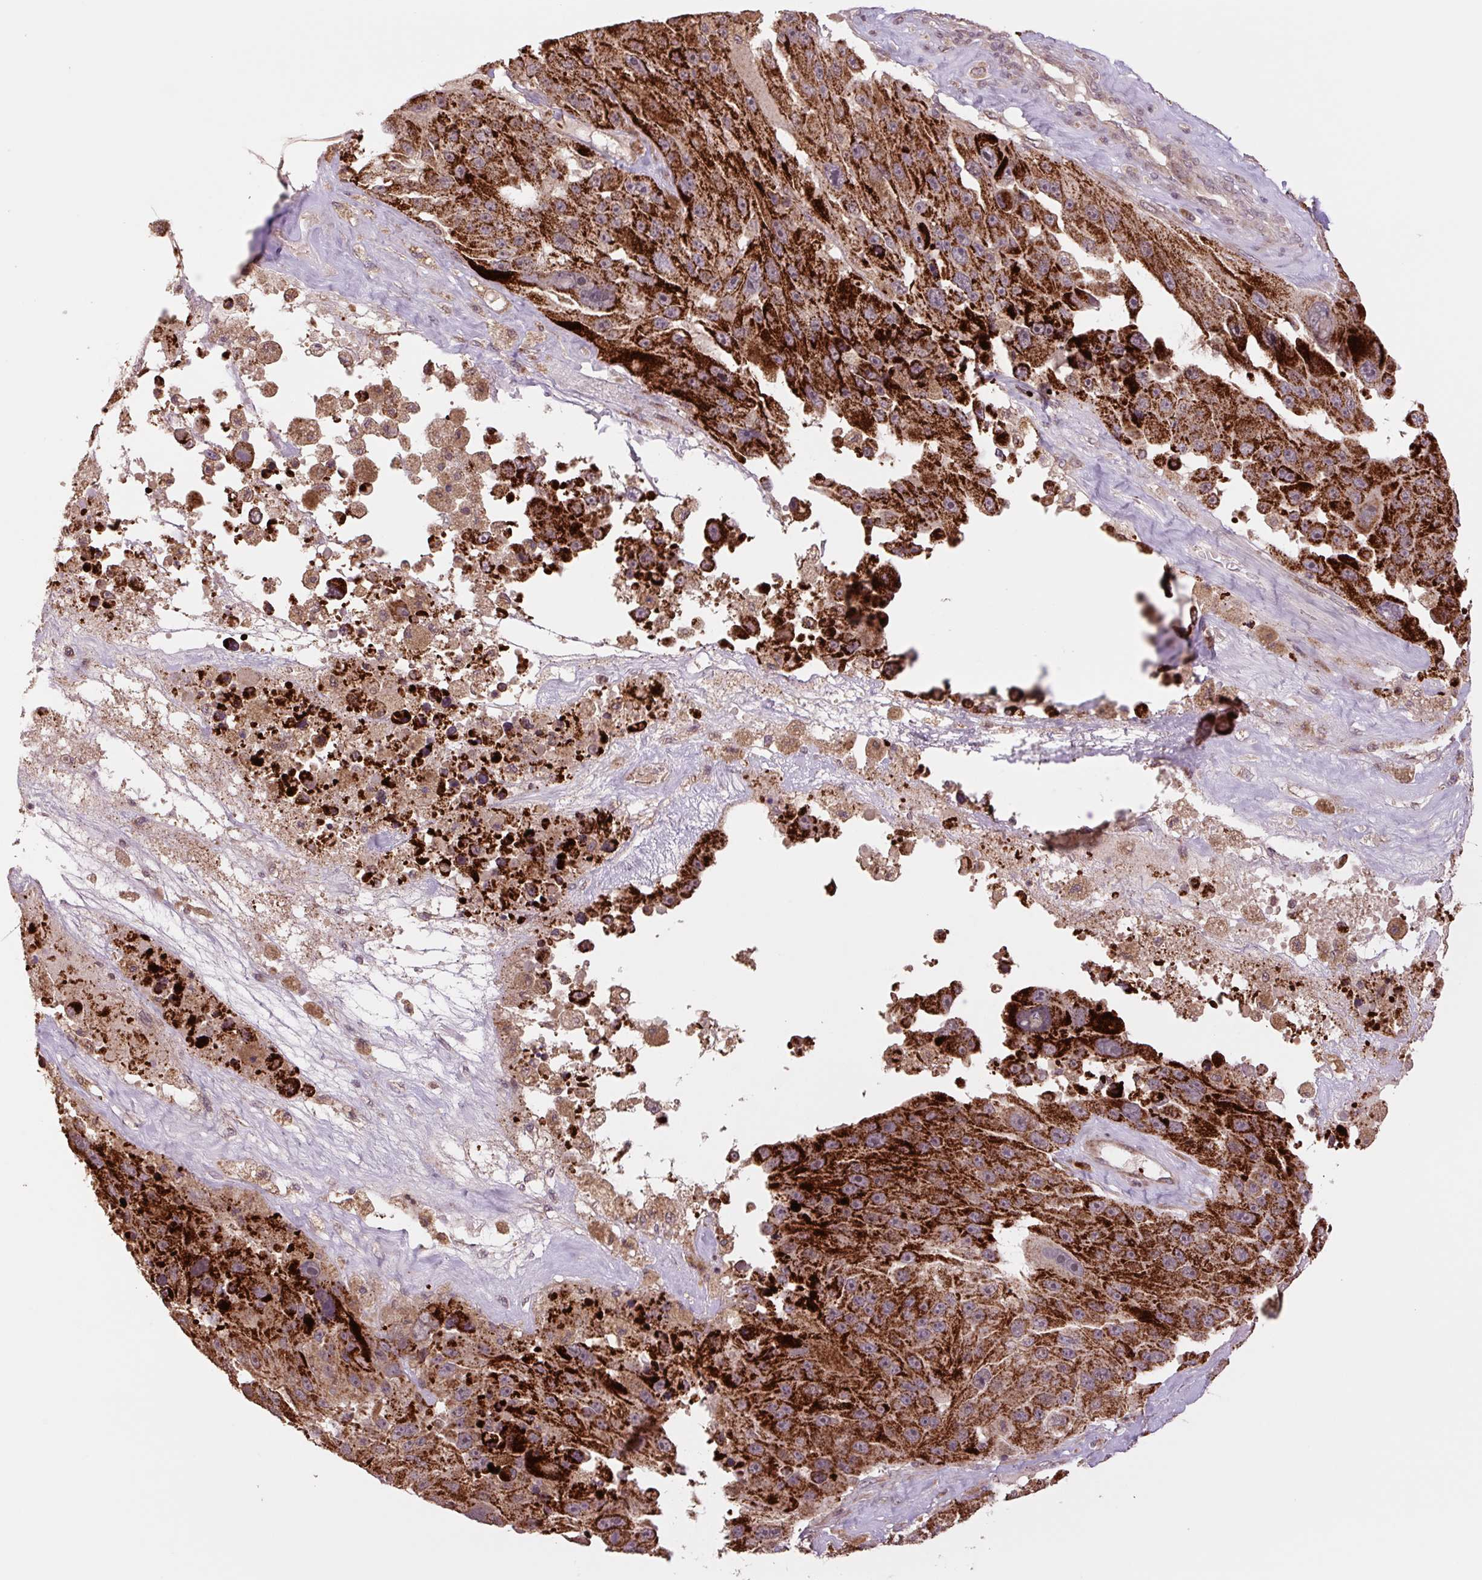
{"staining": {"intensity": "strong", "quantity": ">75%", "location": "cytoplasmic/membranous"}, "tissue": "melanoma", "cell_type": "Tumor cells", "image_type": "cancer", "snomed": [{"axis": "morphology", "description": "Malignant melanoma, Metastatic site"}, {"axis": "topography", "description": "Lymph node"}], "caption": "Strong cytoplasmic/membranous staining for a protein is present in about >75% of tumor cells of malignant melanoma (metastatic site) using IHC.", "gene": "TMEM160", "patient": {"sex": "male", "age": 62}}